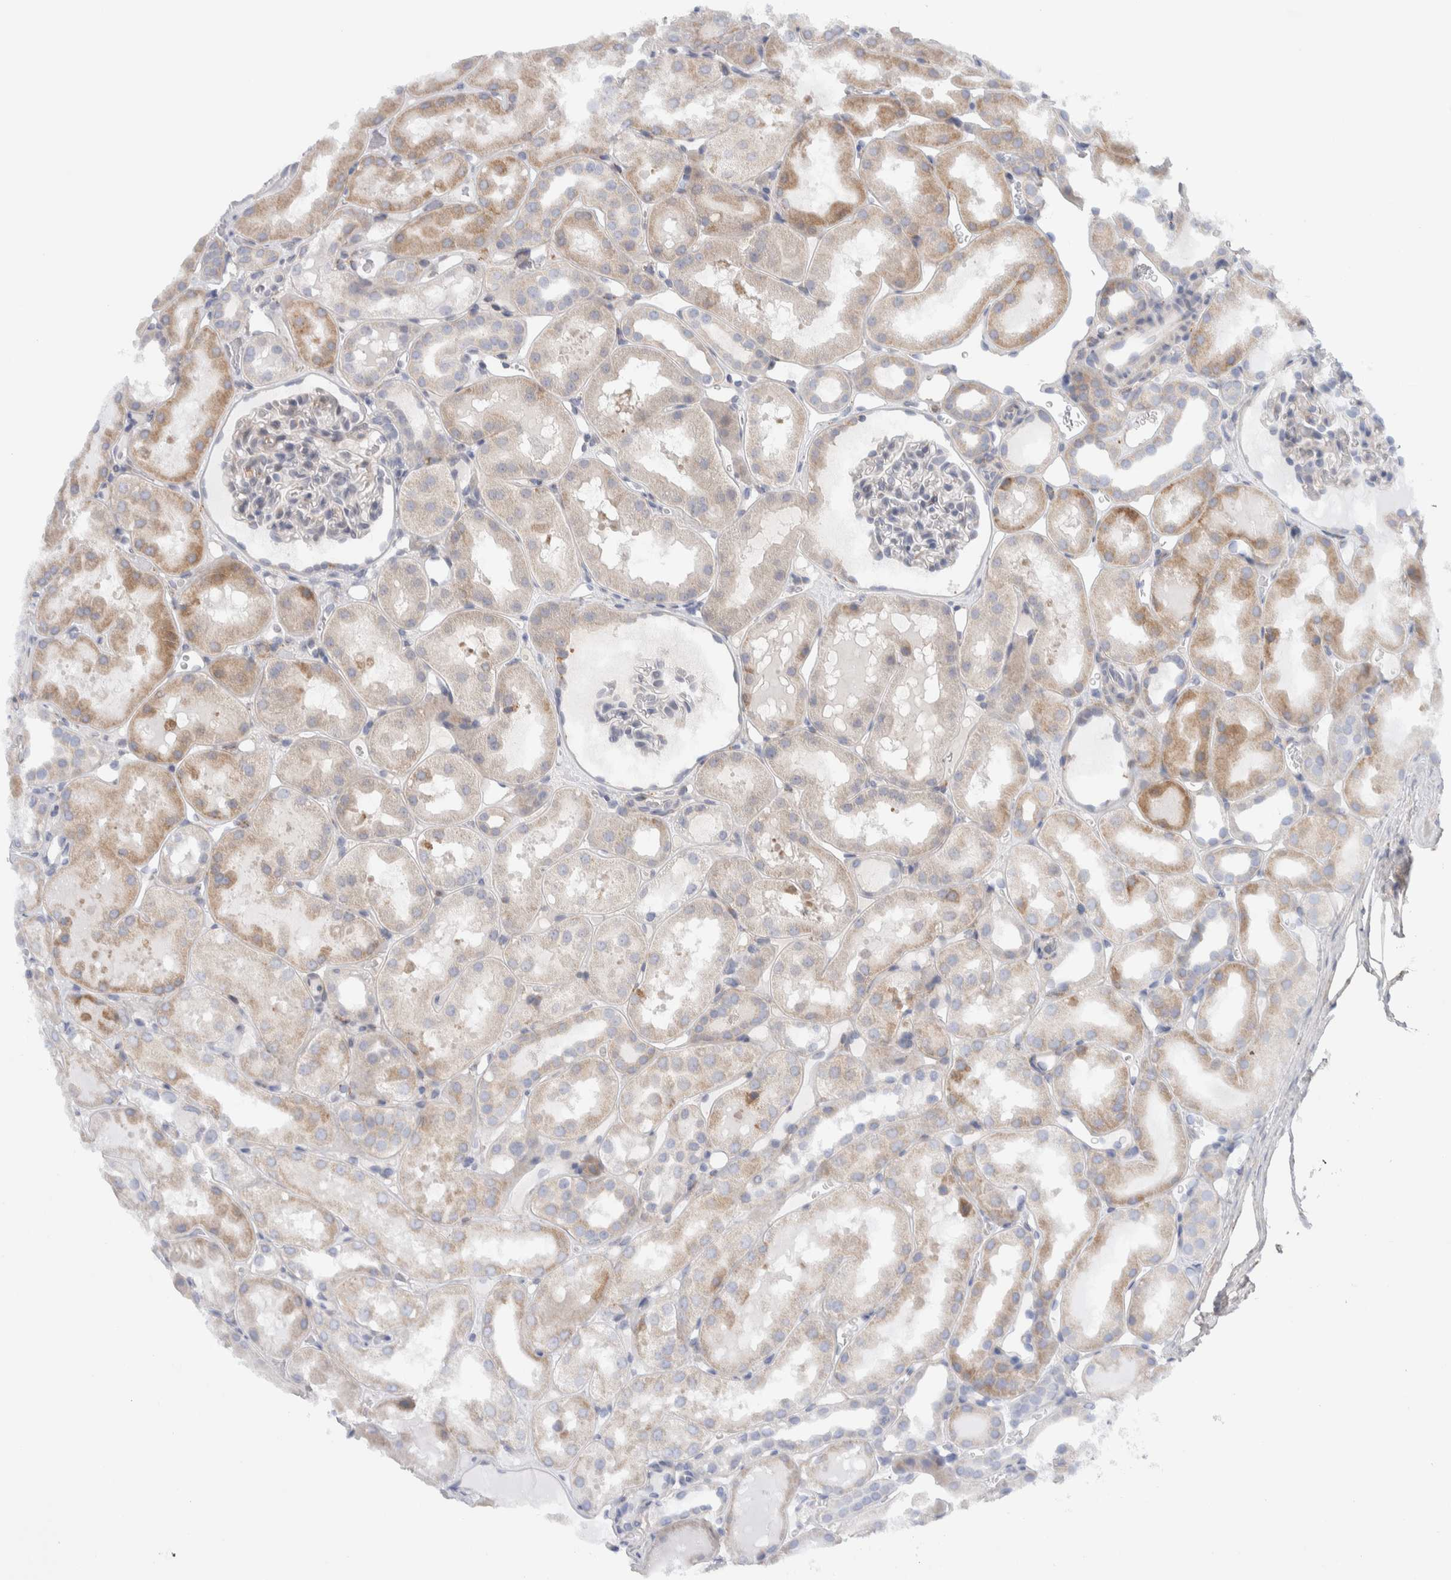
{"staining": {"intensity": "negative", "quantity": "none", "location": "none"}, "tissue": "kidney", "cell_type": "Cells in glomeruli", "image_type": "normal", "snomed": [{"axis": "morphology", "description": "Normal tissue, NOS"}, {"axis": "topography", "description": "Kidney"}, {"axis": "topography", "description": "Urinary bladder"}], "caption": "Kidney stained for a protein using immunohistochemistry displays no staining cells in glomeruli.", "gene": "ENGASE", "patient": {"sex": "male", "age": 16}}